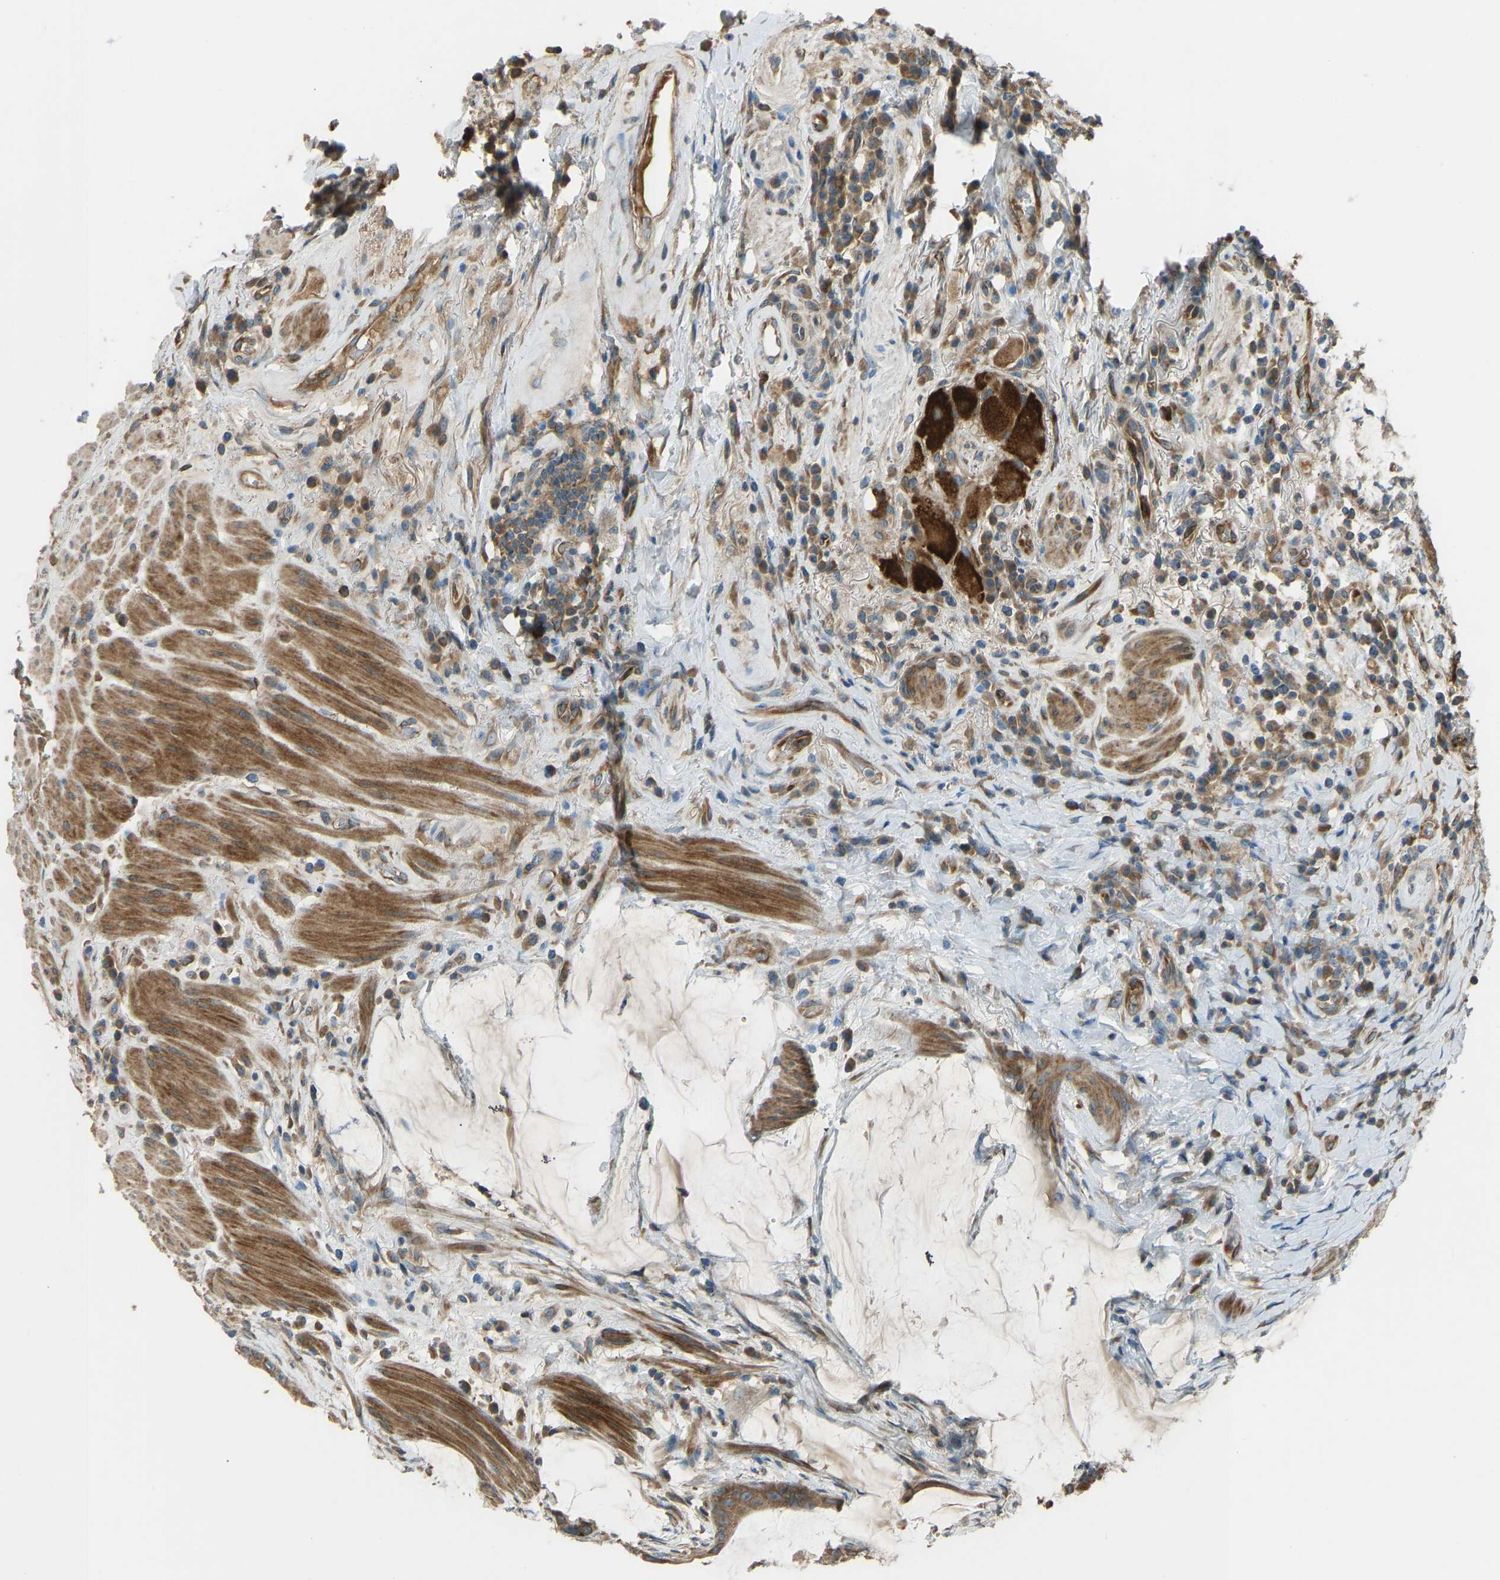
{"staining": {"intensity": "moderate", "quantity": ">75%", "location": "cytoplasmic/membranous"}, "tissue": "colorectal cancer", "cell_type": "Tumor cells", "image_type": "cancer", "snomed": [{"axis": "morphology", "description": "Adenocarcinoma, NOS"}, {"axis": "topography", "description": "Rectum"}], "caption": "Brown immunohistochemical staining in adenocarcinoma (colorectal) shows moderate cytoplasmic/membranous expression in approximately >75% of tumor cells. (IHC, brightfield microscopy, high magnification).", "gene": "STAU2", "patient": {"sex": "female", "age": 89}}